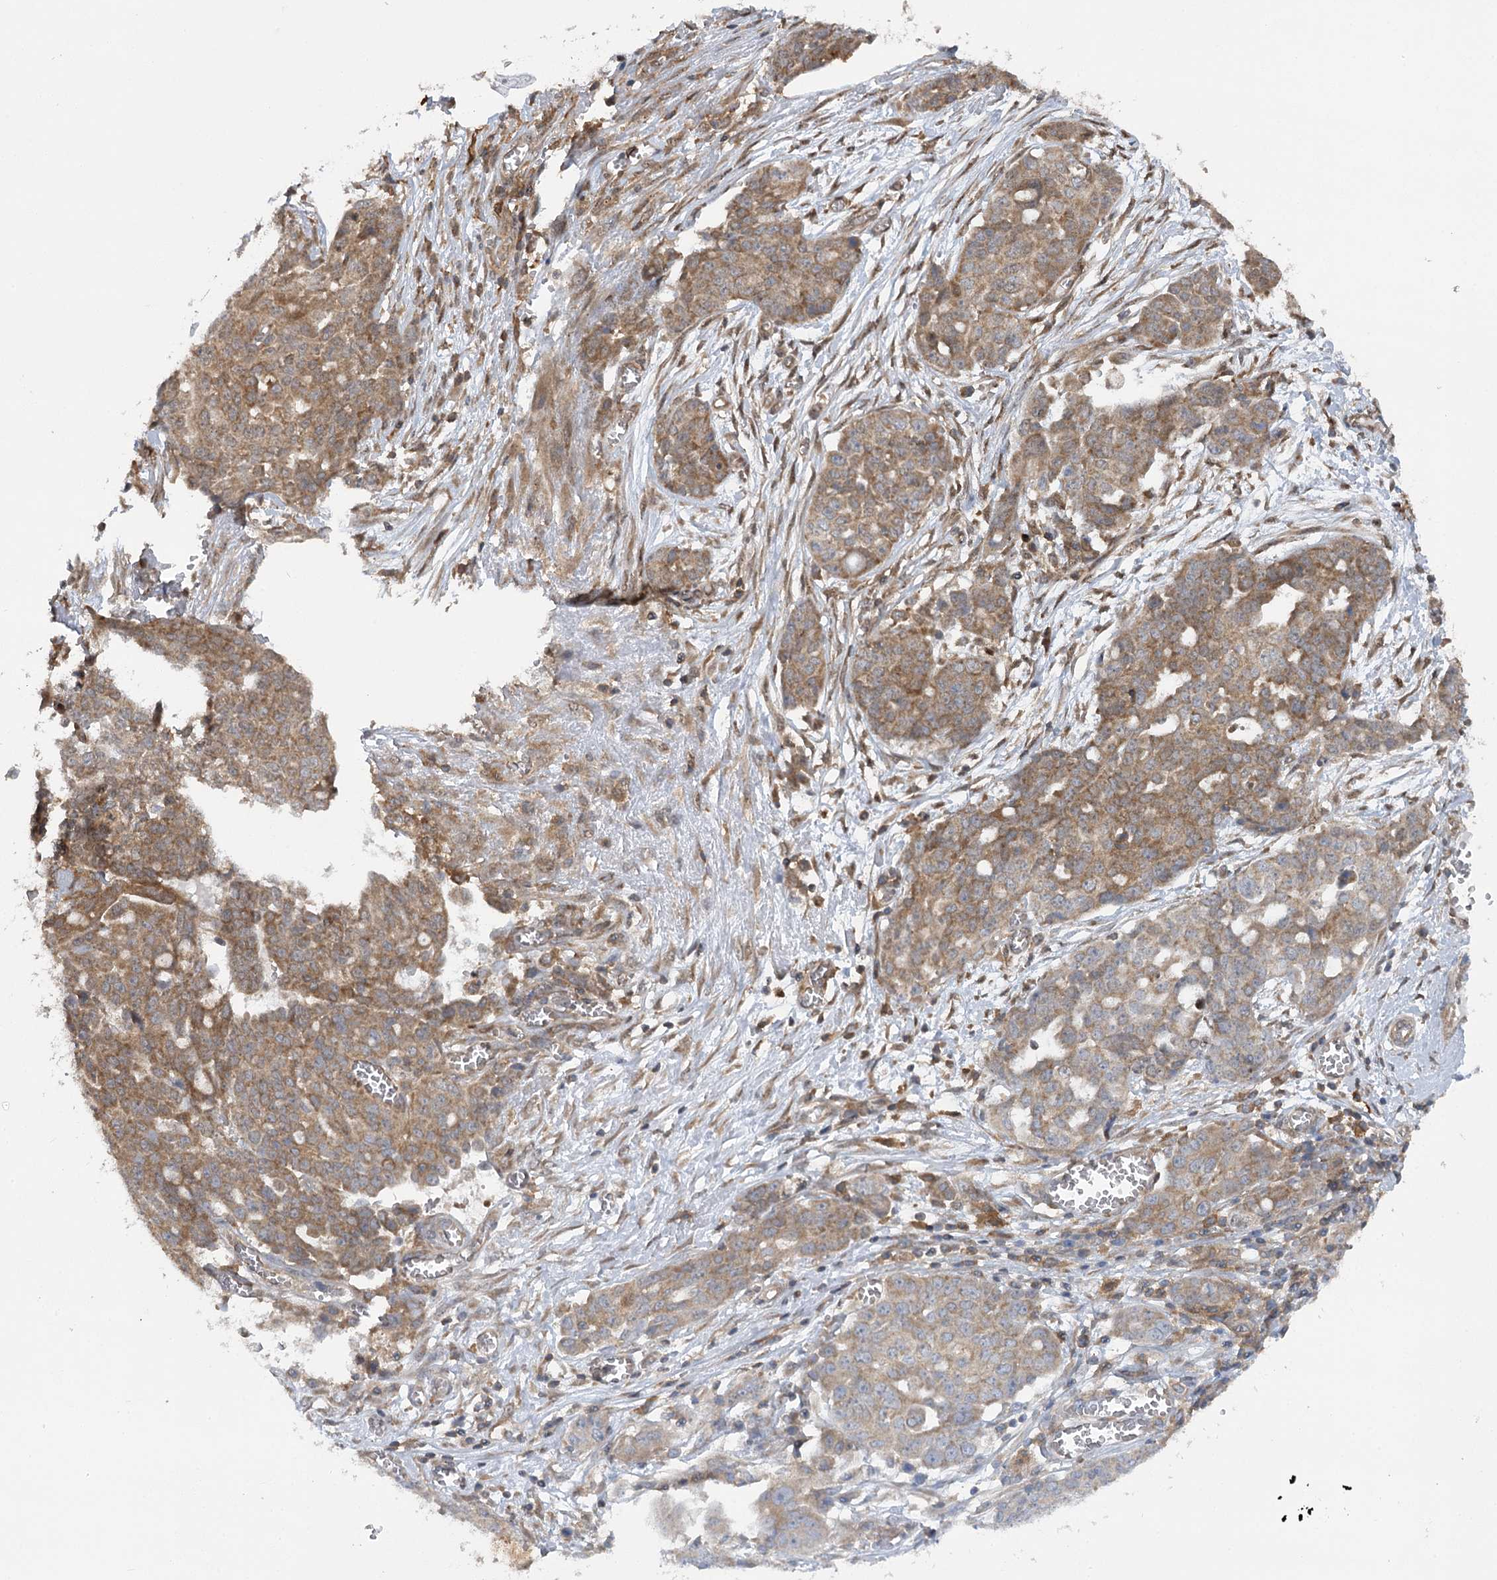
{"staining": {"intensity": "moderate", "quantity": ">75%", "location": "cytoplasmic/membranous"}, "tissue": "ovarian cancer", "cell_type": "Tumor cells", "image_type": "cancer", "snomed": [{"axis": "morphology", "description": "Cystadenocarcinoma, serous, NOS"}, {"axis": "topography", "description": "Soft tissue"}, {"axis": "topography", "description": "Ovary"}], "caption": "There is medium levels of moderate cytoplasmic/membranous staining in tumor cells of ovarian cancer, as demonstrated by immunohistochemical staining (brown color).", "gene": "C12orf4", "patient": {"sex": "female", "age": 57}}